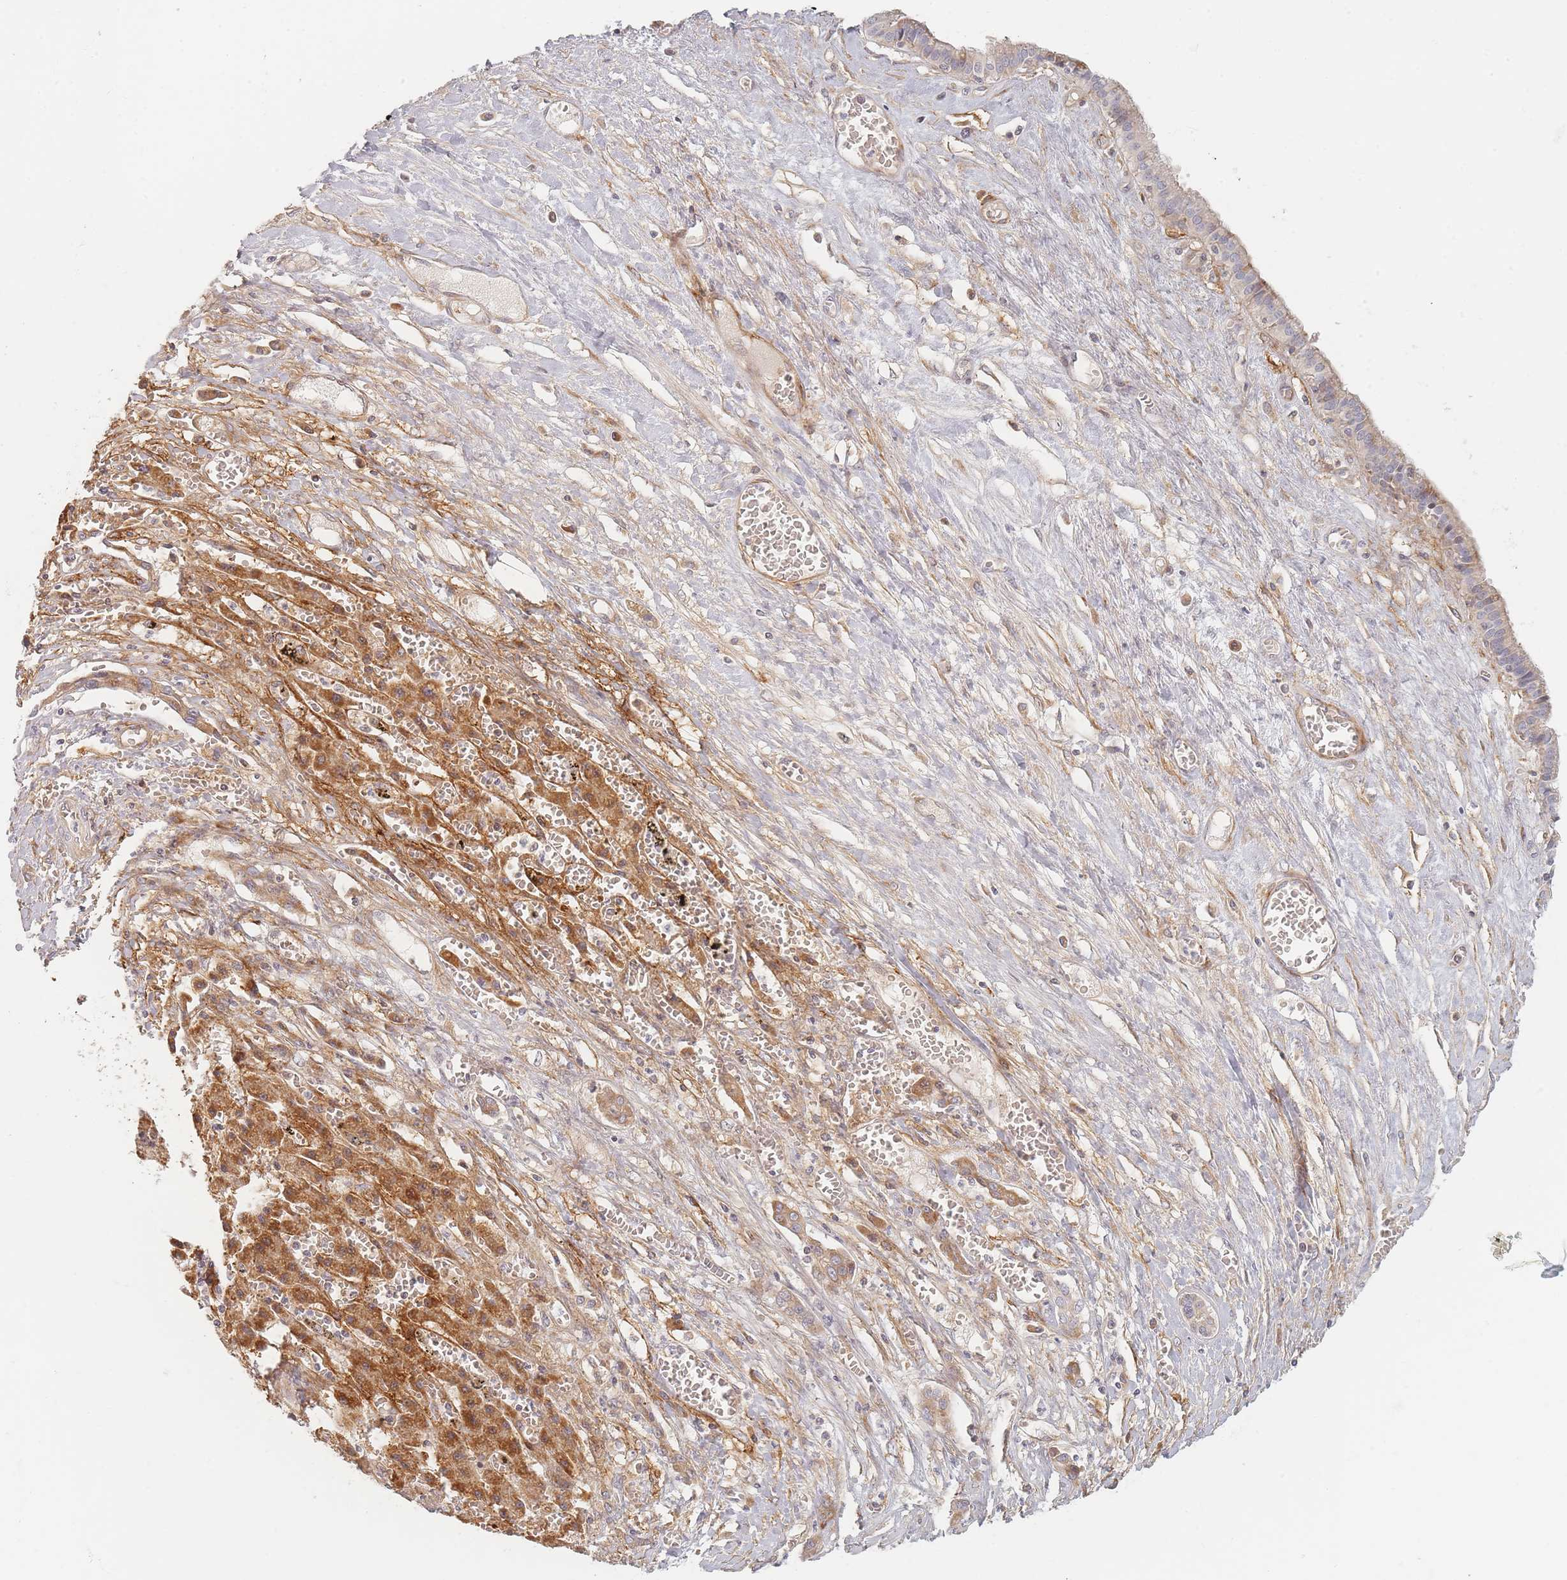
{"staining": {"intensity": "moderate", "quantity": ">75%", "location": "cytoplasmic/membranous"}, "tissue": "liver cancer", "cell_type": "Tumor cells", "image_type": "cancer", "snomed": [{"axis": "morphology", "description": "Cholangiocarcinoma"}, {"axis": "topography", "description": "Liver"}], "caption": "Protein staining reveals moderate cytoplasmic/membranous positivity in approximately >75% of tumor cells in cholangiocarcinoma (liver).", "gene": "ZKSCAN7", "patient": {"sex": "male", "age": 67}}